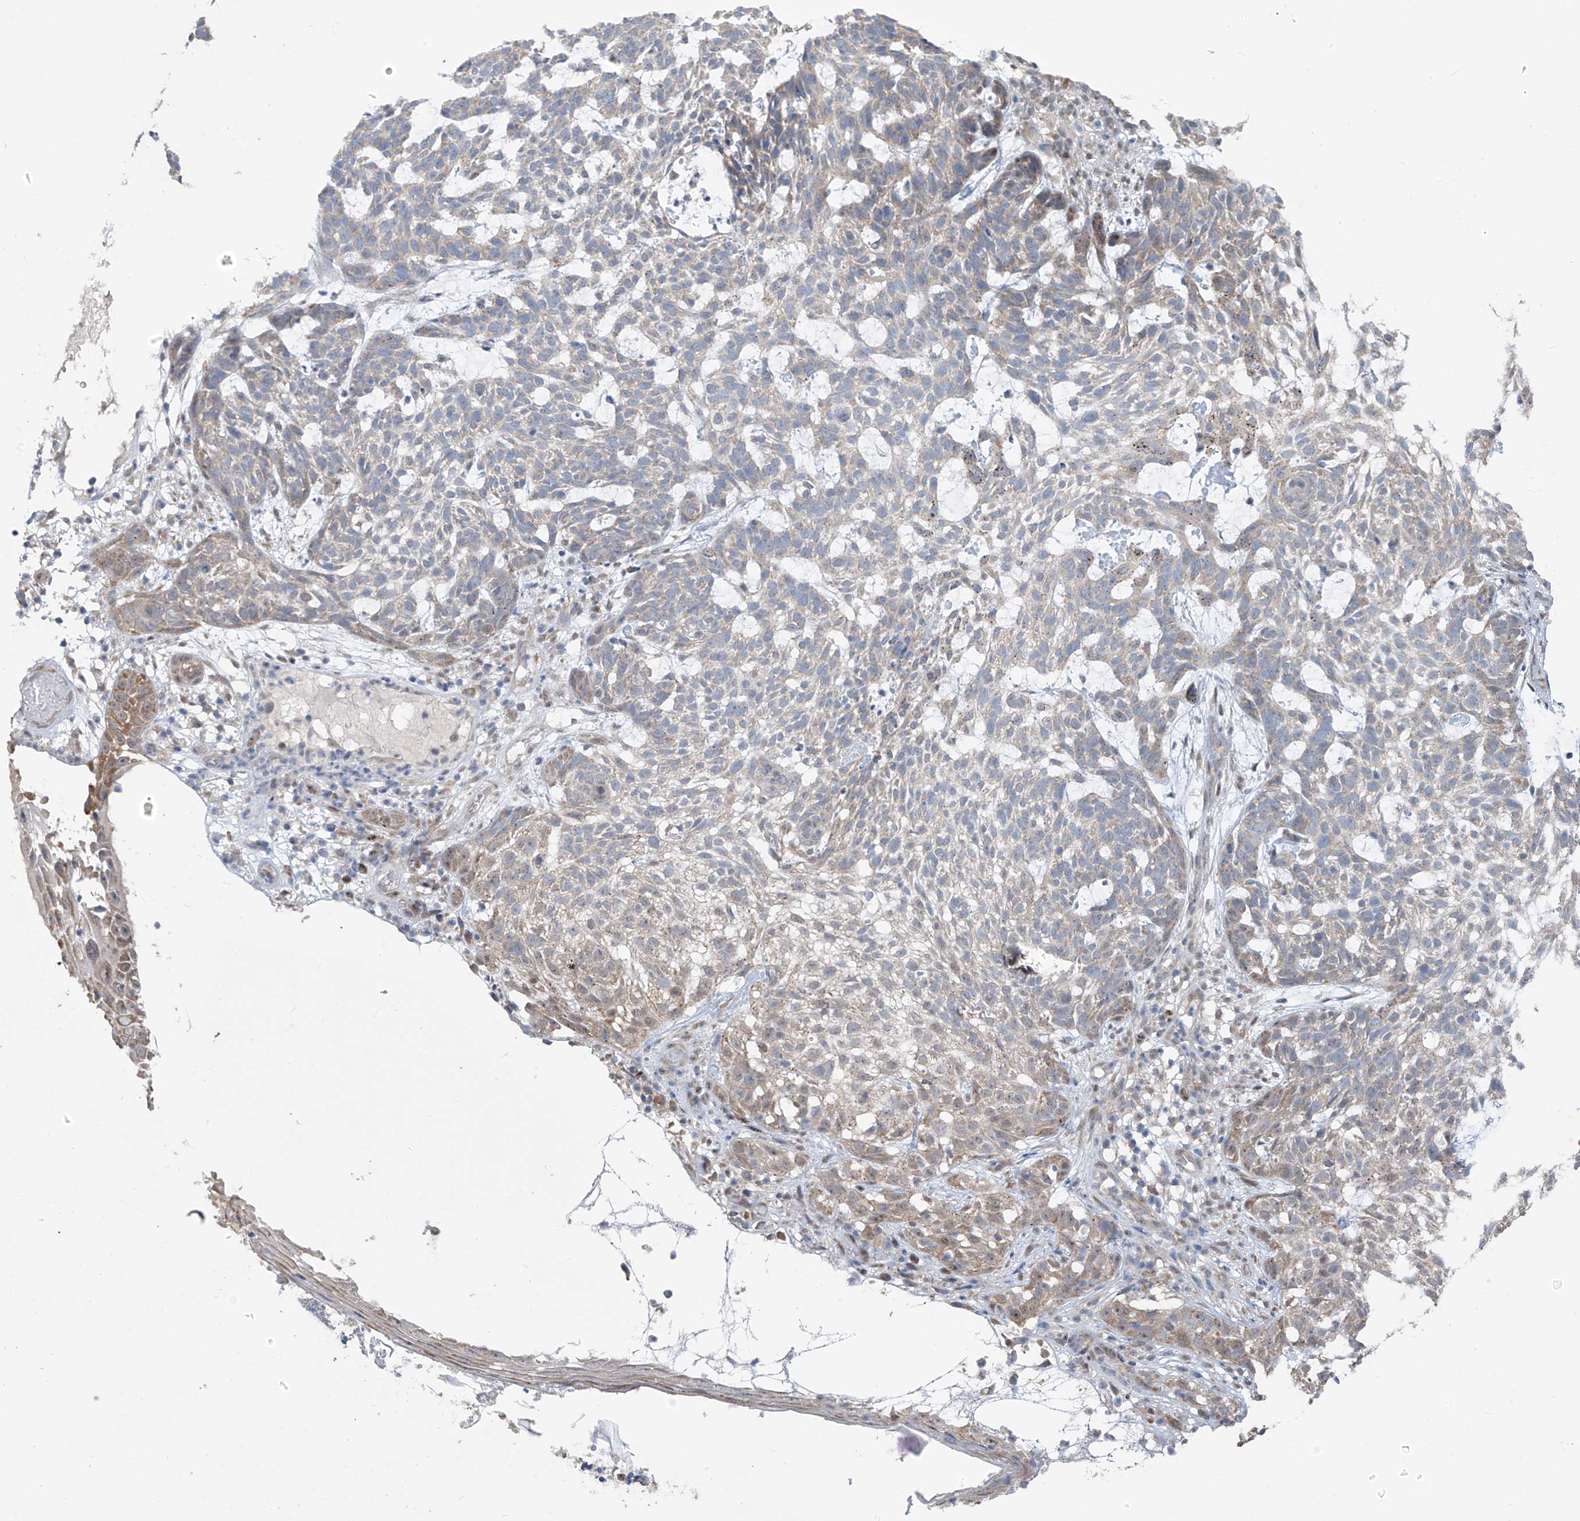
{"staining": {"intensity": "weak", "quantity": "25%-75%", "location": "cytoplasmic/membranous"}, "tissue": "skin cancer", "cell_type": "Tumor cells", "image_type": "cancer", "snomed": [{"axis": "morphology", "description": "Basal cell carcinoma"}, {"axis": "topography", "description": "Skin"}], "caption": "Brown immunohistochemical staining in basal cell carcinoma (skin) shows weak cytoplasmic/membranous expression in approximately 25%-75% of tumor cells.", "gene": "RPL4", "patient": {"sex": "male", "age": 85}}